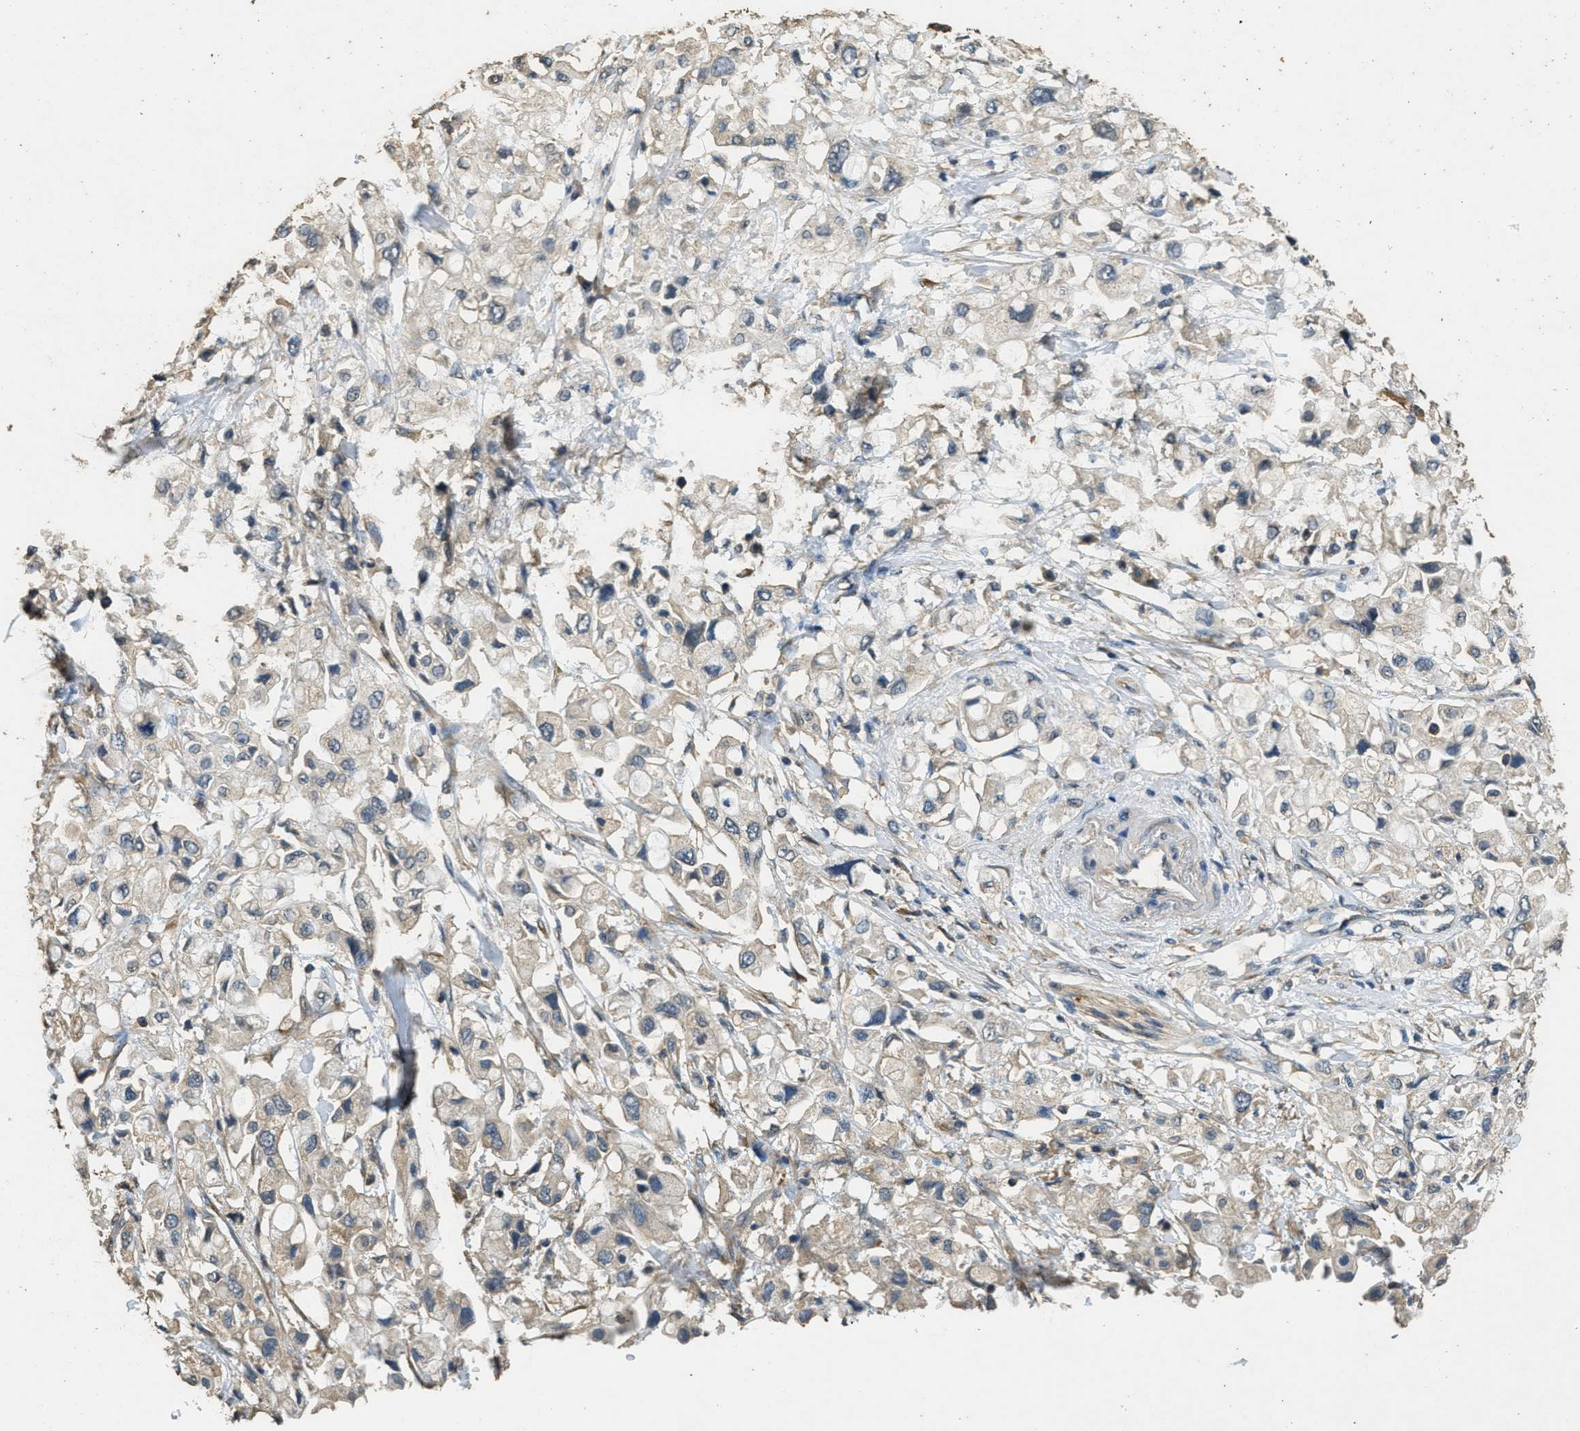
{"staining": {"intensity": "weak", "quantity": ">75%", "location": "cytoplasmic/membranous"}, "tissue": "pancreatic cancer", "cell_type": "Tumor cells", "image_type": "cancer", "snomed": [{"axis": "morphology", "description": "Adenocarcinoma, NOS"}, {"axis": "topography", "description": "Pancreas"}], "caption": "Immunohistochemical staining of human adenocarcinoma (pancreatic) reveals low levels of weak cytoplasmic/membranous staining in about >75% of tumor cells. The staining was performed using DAB, with brown indicating positive protein expression. Nuclei are stained blue with hematoxylin.", "gene": "RAB6B", "patient": {"sex": "female", "age": 56}}